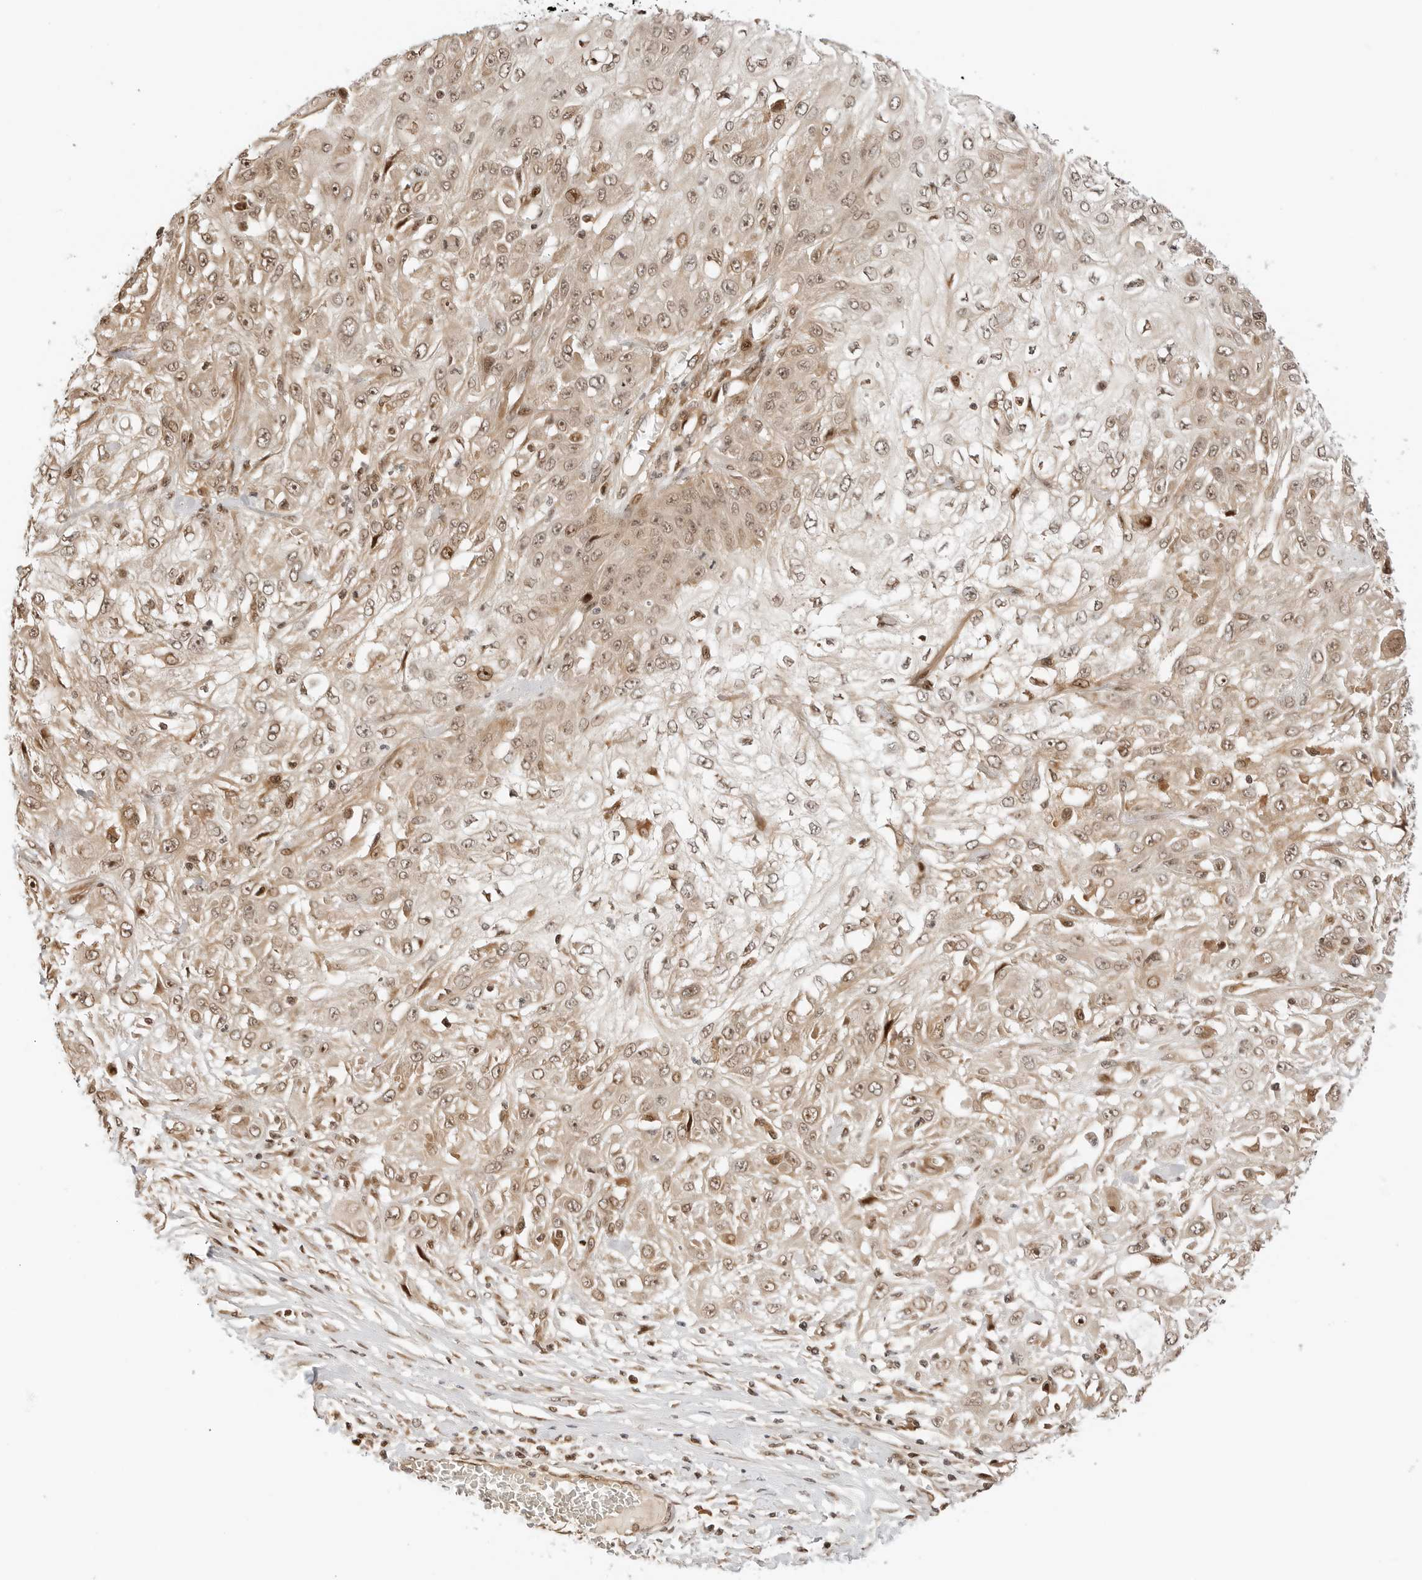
{"staining": {"intensity": "weak", "quantity": ">75%", "location": "cytoplasmic/membranous,nuclear"}, "tissue": "skin cancer", "cell_type": "Tumor cells", "image_type": "cancer", "snomed": [{"axis": "morphology", "description": "Squamous cell carcinoma, NOS"}, {"axis": "morphology", "description": "Squamous cell carcinoma, metastatic, NOS"}, {"axis": "topography", "description": "Skin"}, {"axis": "topography", "description": "Lymph node"}], "caption": "Skin metastatic squamous cell carcinoma stained with DAB (3,3'-diaminobenzidine) IHC reveals low levels of weak cytoplasmic/membranous and nuclear staining in approximately >75% of tumor cells.", "gene": "GEM", "patient": {"sex": "male", "age": 75}}